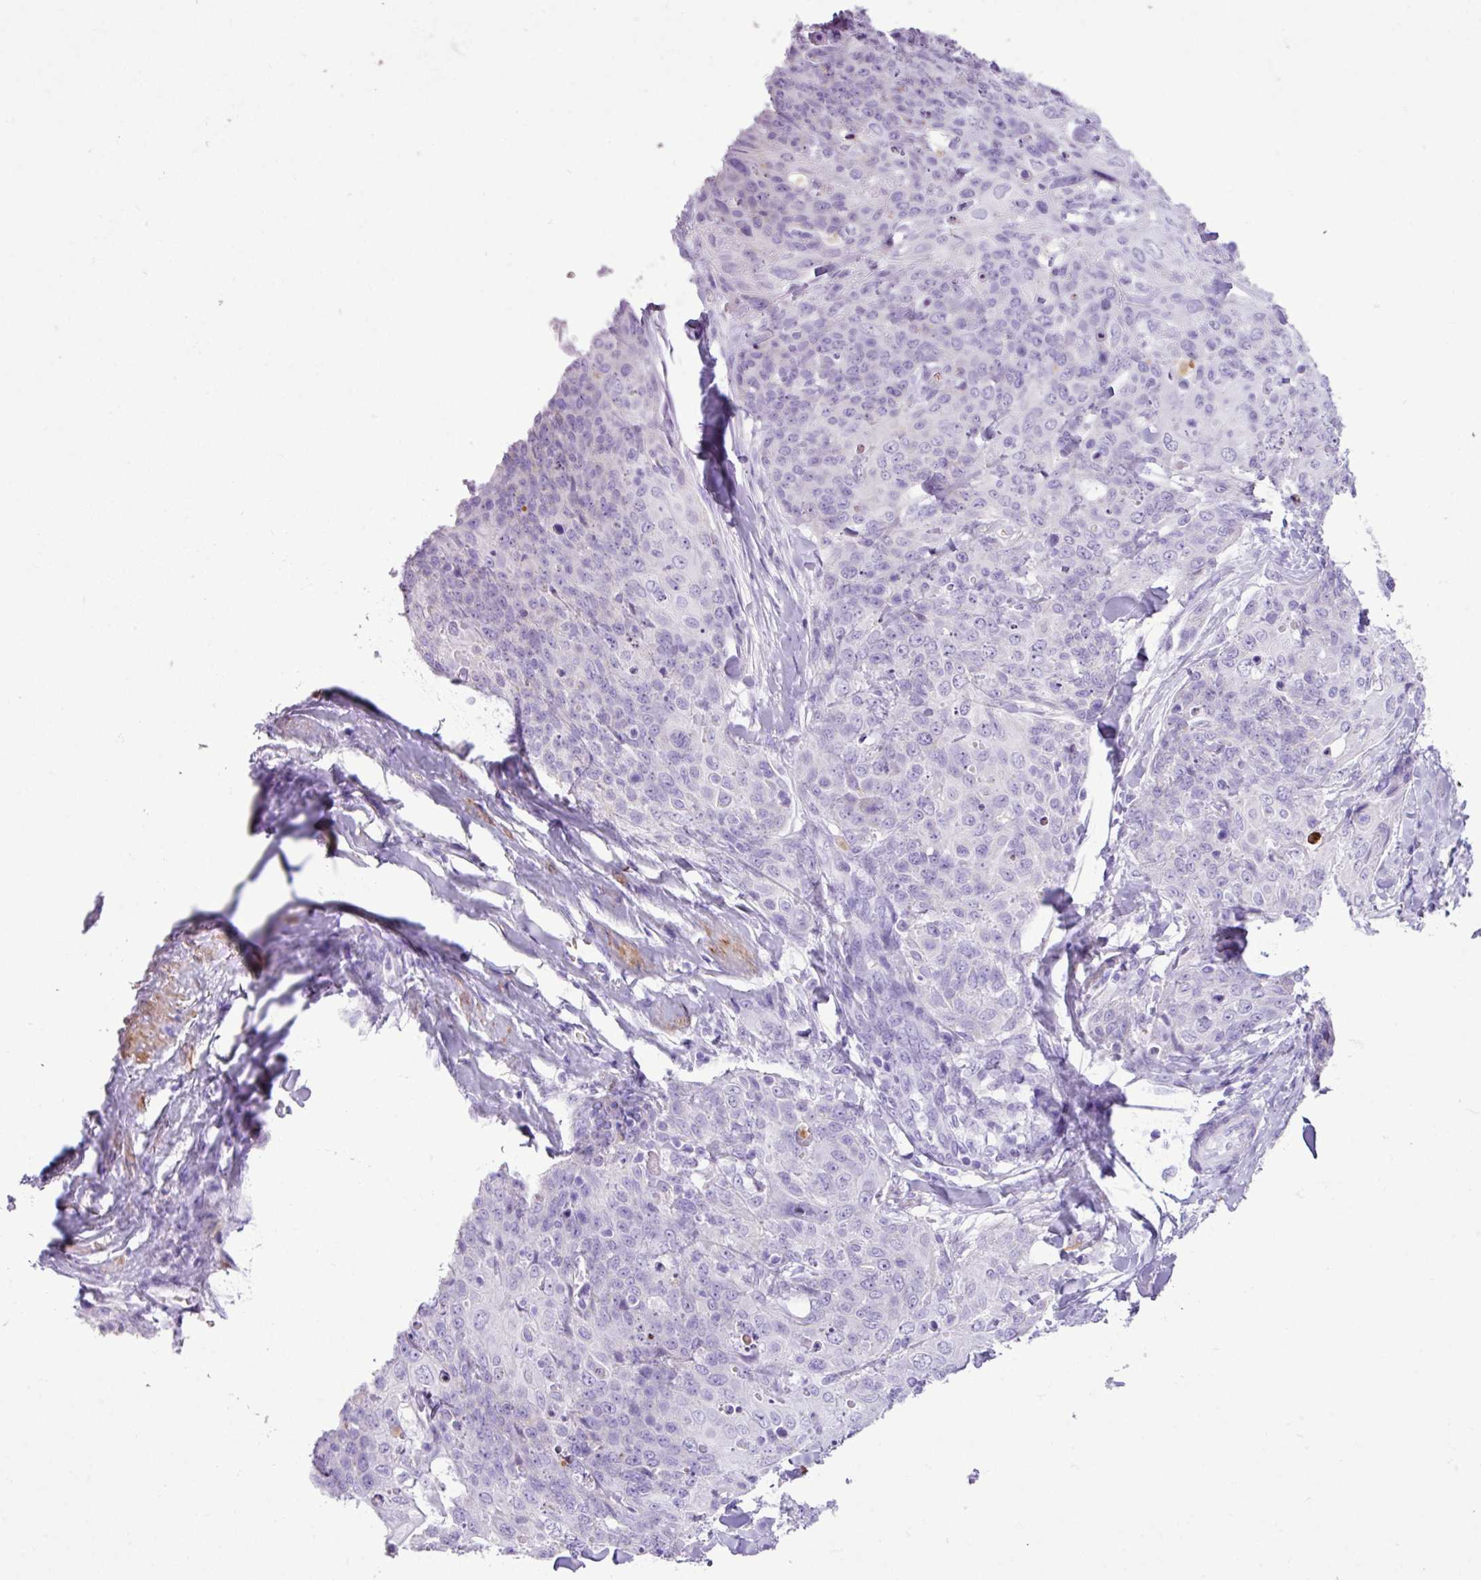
{"staining": {"intensity": "negative", "quantity": "none", "location": "none"}, "tissue": "skin cancer", "cell_type": "Tumor cells", "image_type": "cancer", "snomed": [{"axis": "morphology", "description": "Squamous cell carcinoma, NOS"}, {"axis": "topography", "description": "Skin"}, {"axis": "topography", "description": "Vulva"}], "caption": "A high-resolution histopathology image shows immunohistochemistry (IHC) staining of skin cancer, which shows no significant expression in tumor cells. Nuclei are stained in blue.", "gene": "ZSCAN5A", "patient": {"sex": "female", "age": 85}}